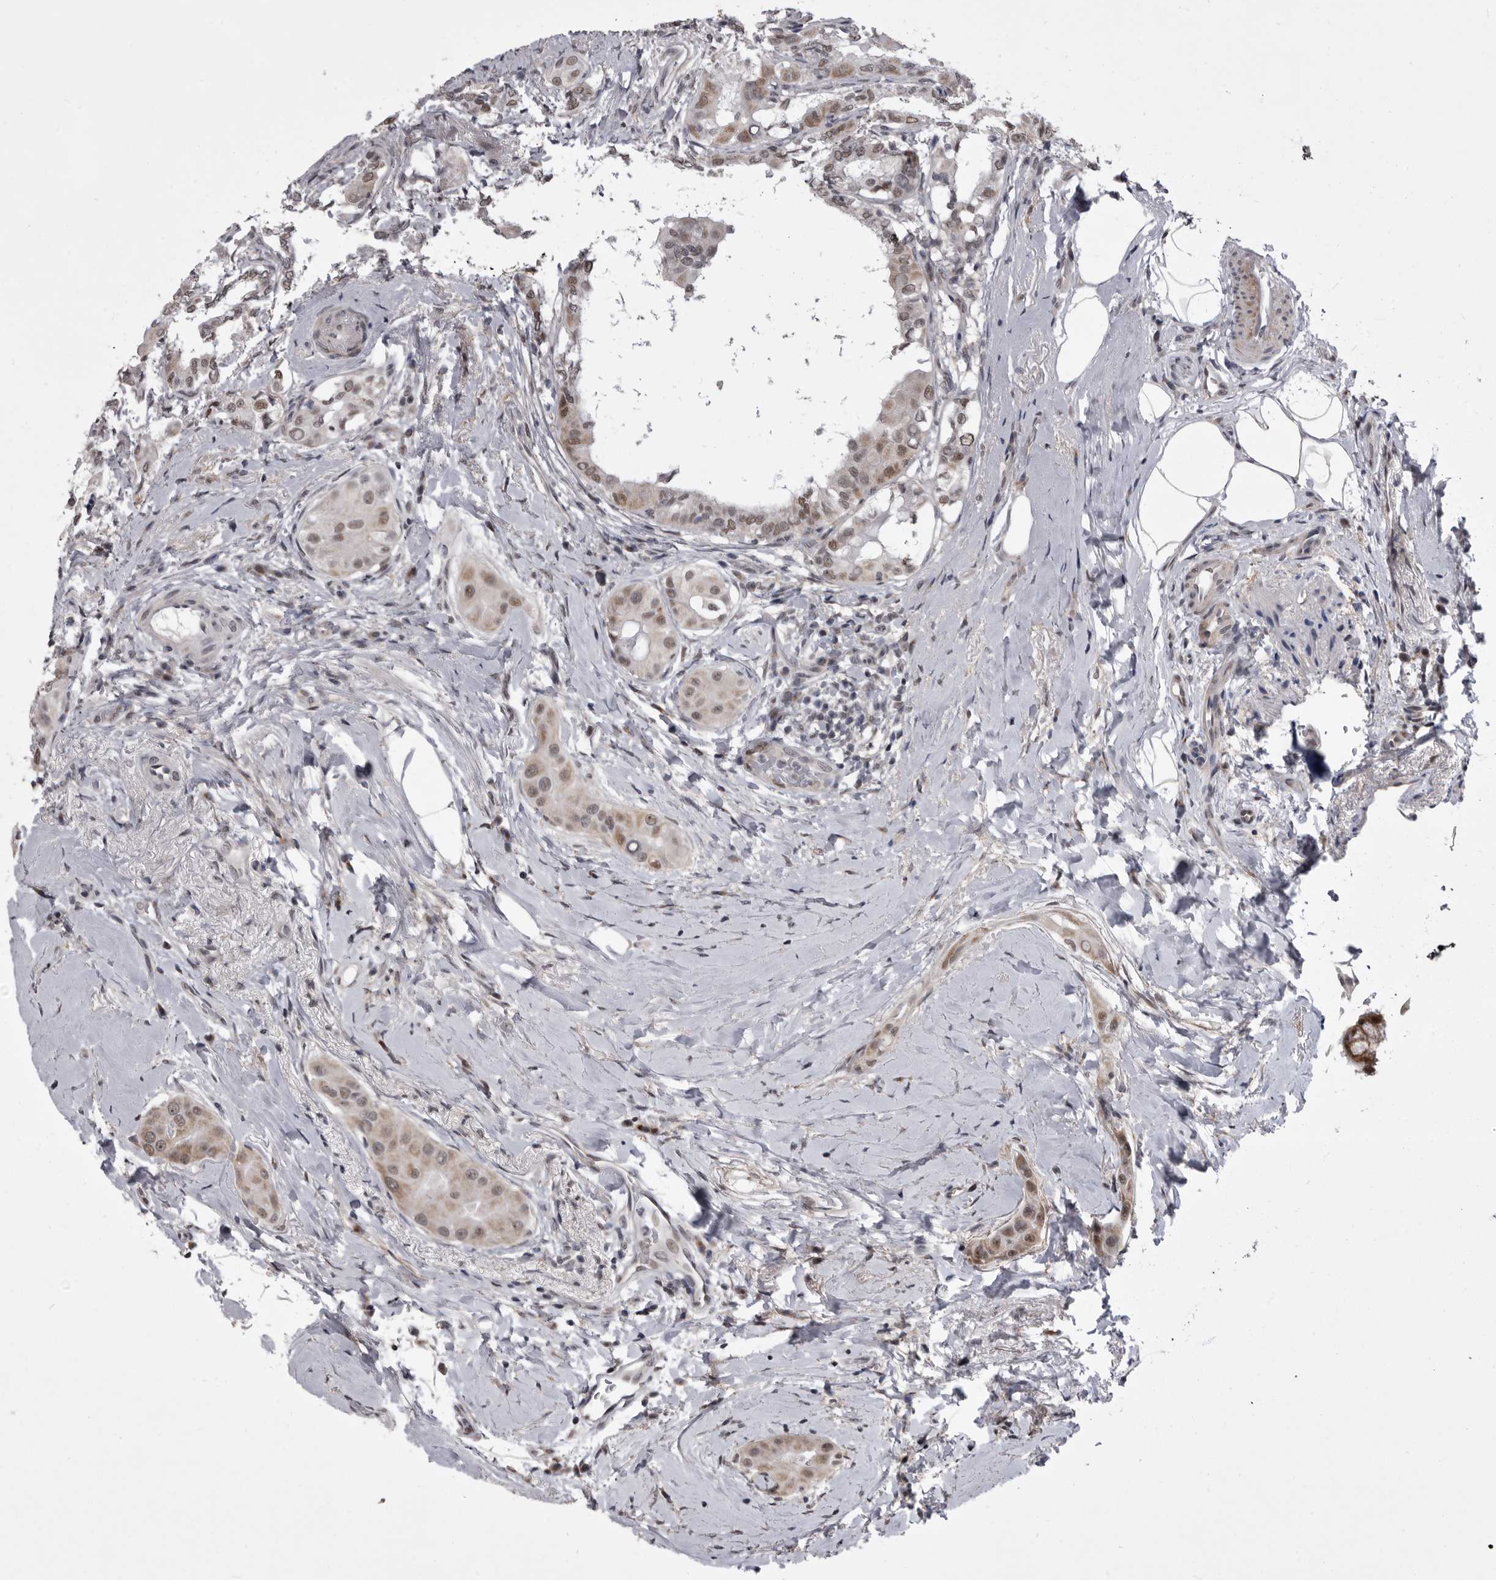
{"staining": {"intensity": "weak", "quantity": ">75%", "location": "cytoplasmic/membranous,nuclear"}, "tissue": "thyroid cancer", "cell_type": "Tumor cells", "image_type": "cancer", "snomed": [{"axis": "morphology", "description": "Papillary adenocarcinoma, NOS"}, {"axis": "topography", "description": "Thyroid gland"}], "caption": "Immunohistochemical staining of human thyroid cancer (papillary adenocarcinoma) displays low levels of weak cytoplasmic/membranous and nuclear expression in about >75% of tumor cells.", "gene": "PRPF3", "patient": {"sex": "male", "age": 33}}